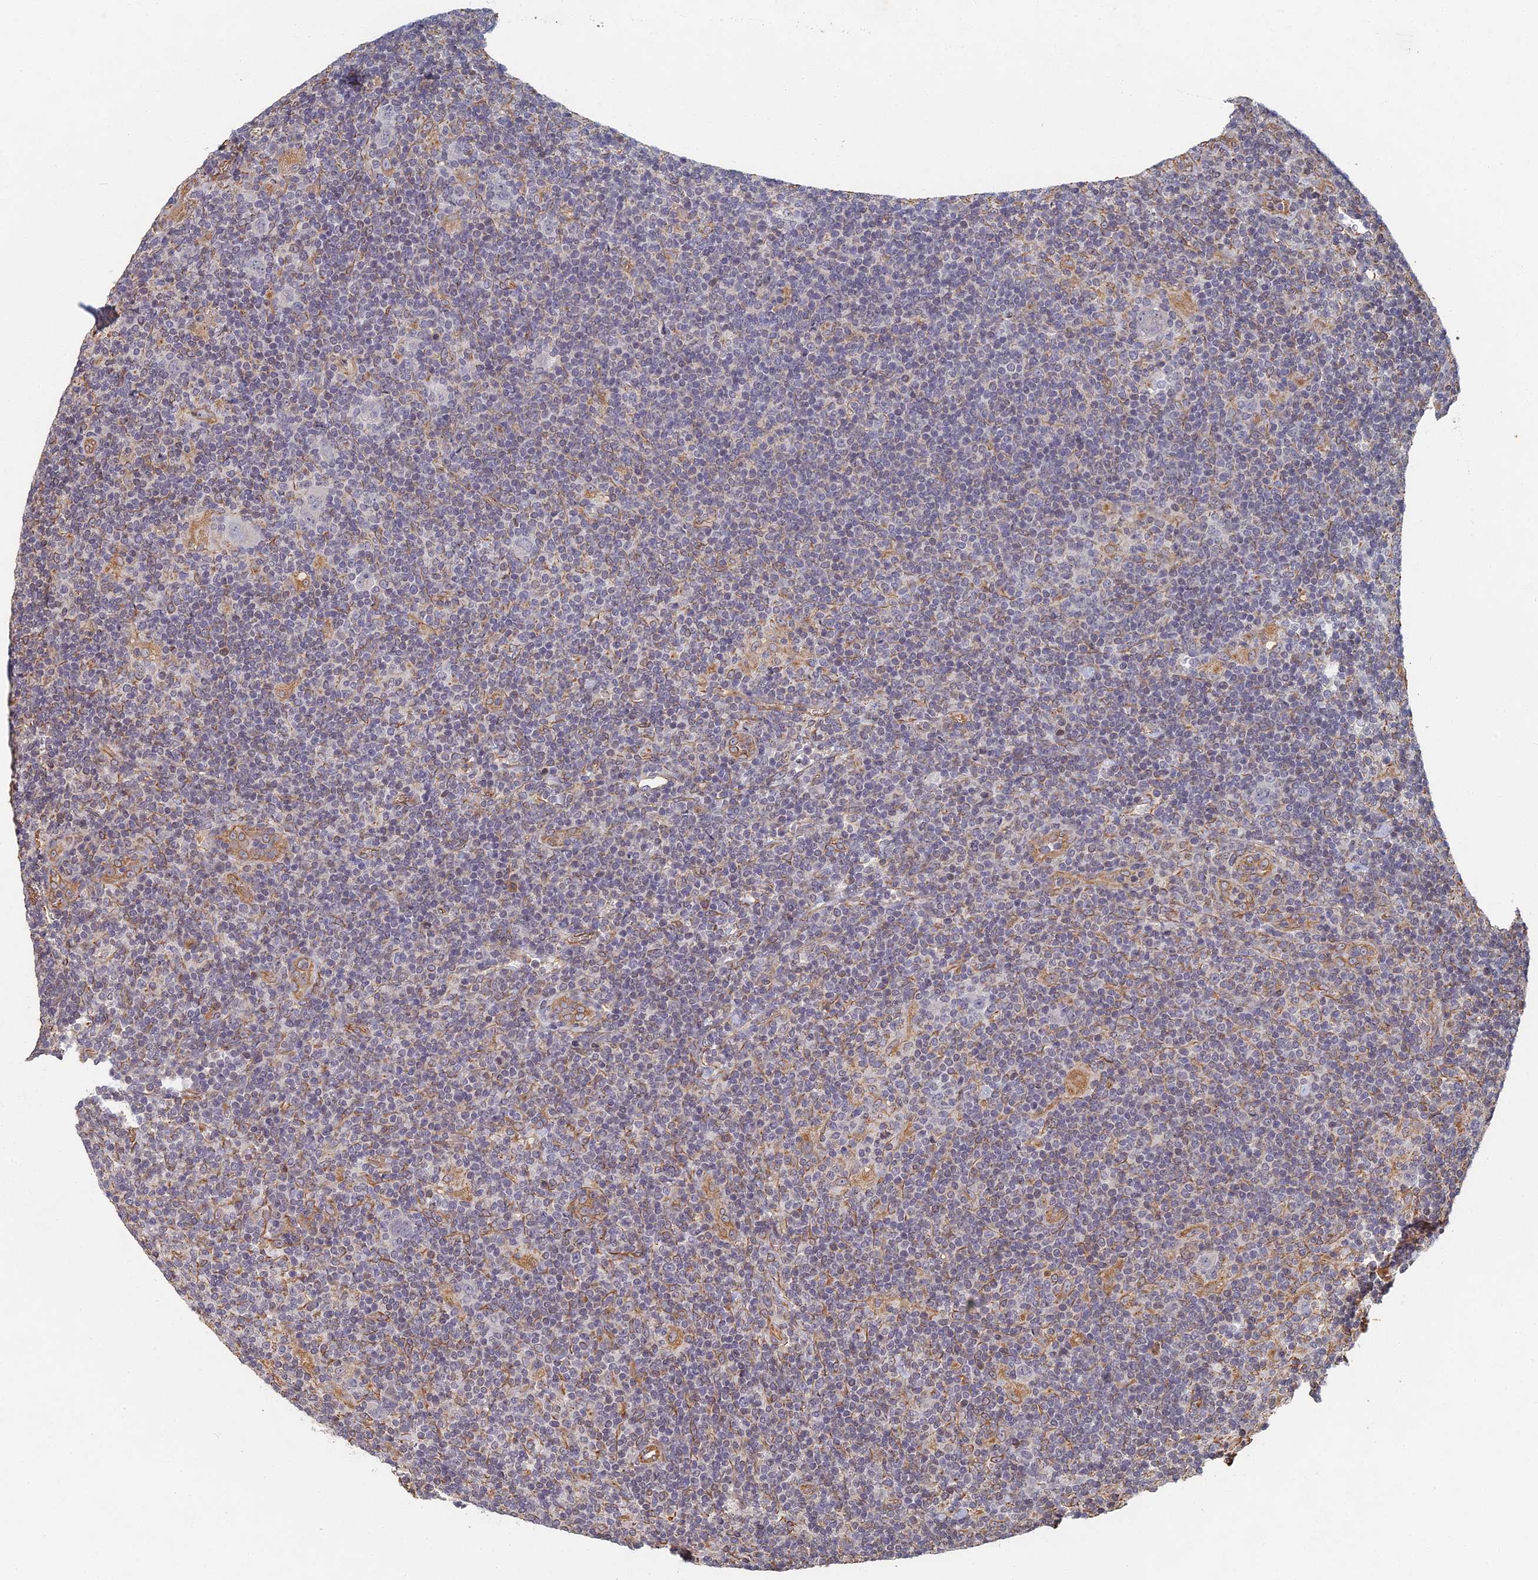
{"staining": {"intensity": "negative", "quantity": "none", "location": "none"}, "tissue": "lymphoma", "cell_type": "Tumor cells", "image_type": "cancer", "snomed": [{"axis": "morphology", "description": "Hodgkin's disease, NOS"}, {"axis": "topography", "description": "Lymph node"}], "caption": "Tumor cells are negative for protein expression in human Hodgkin's disease.", "gene": "ABCB10", "patient": {"sex": "female", "age": 57}}